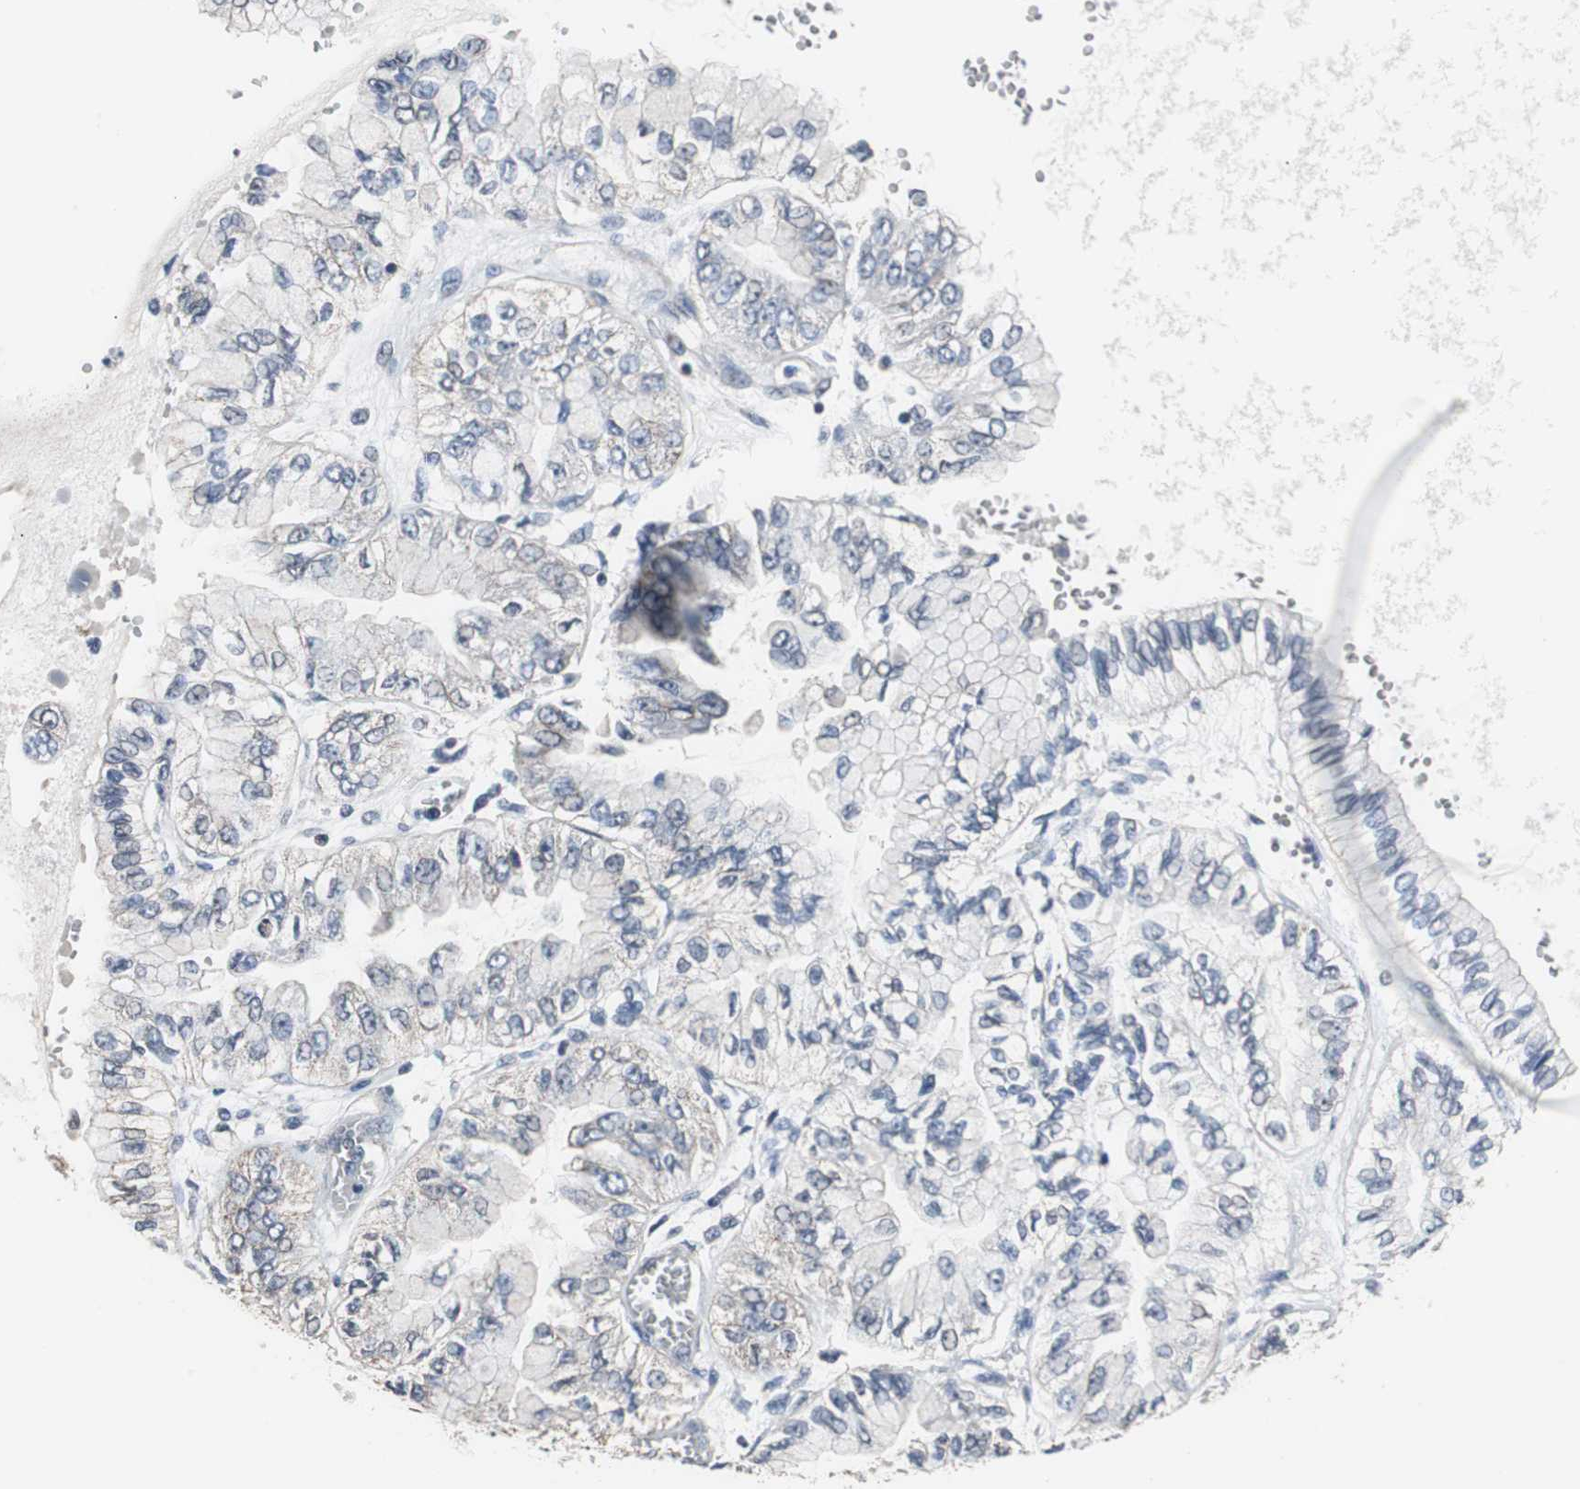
{"staining": {"intensity": "negative", "quantity": "none", "location": "none"}, "tissue": "liver cancer", "cell_type": "Tumor cells", "image_type": "cancer", "snomed": [{"axis": "morphology", "description": "Cholangiocarcinoma"}, {"axis": "topography", "description": "Liver"}], "caption": "This is an immunohistochemistry (IHC) photomicrograph of liver cancer (cholangiocarcinoma). There is no positivity in tumor cells.", "gene": "ZHX2", "patient": {"sex": "female", "age": 79}}